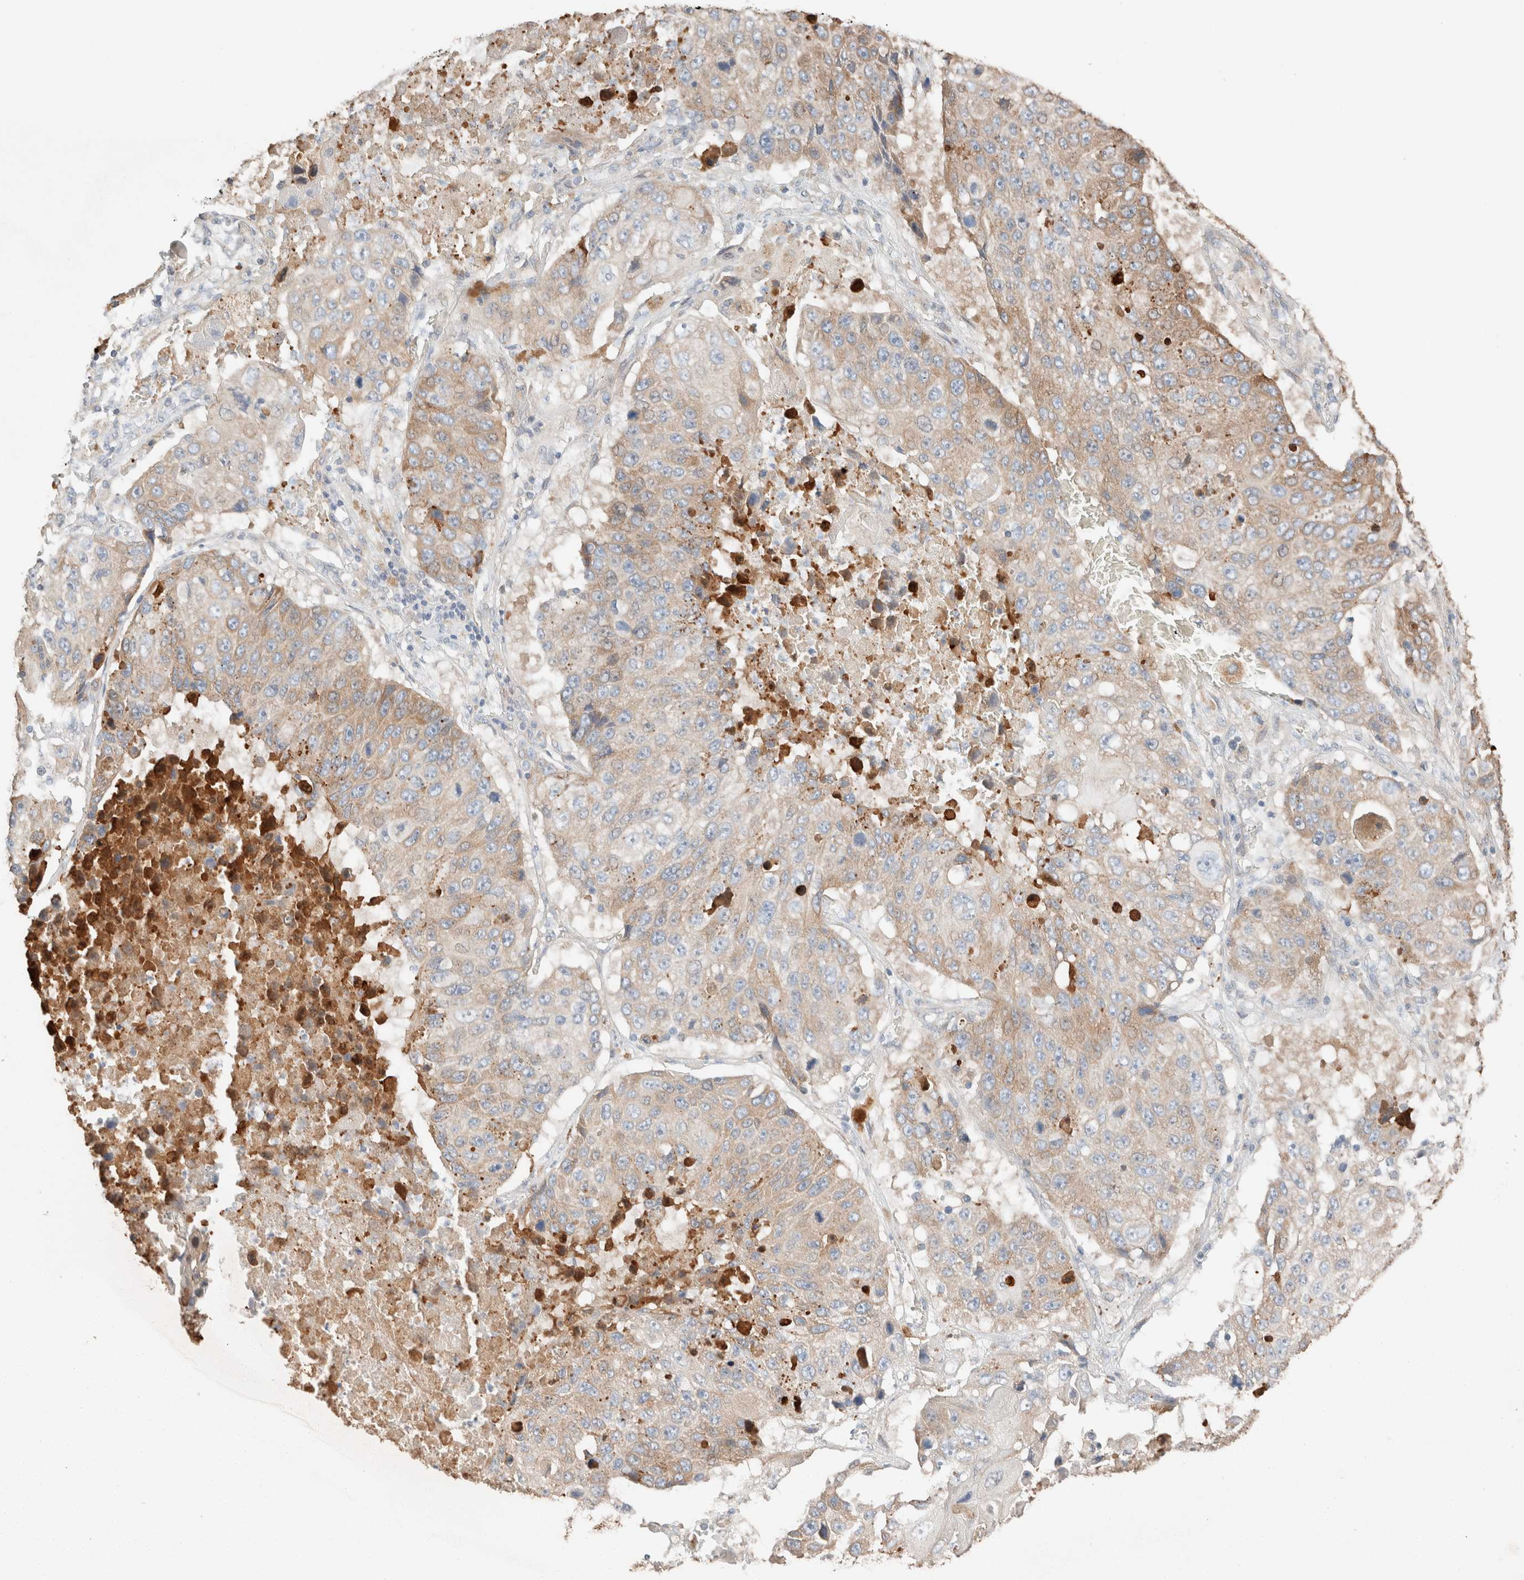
{"staining": {"intensity": "weak", "quantity": ">75%", "location": "cytoplasmic/membranous"}, "tissue": "lung cancer", "cell_type": "Tumor cells", "image_type": "cancer", "snomed": [{"axis": "morphology", "description": "Squamous cell carcinoma, NOS"}, {"axis": "topography", "description": "Lung"}], "caption": "The micrograph shows staining of squamous cell carcinoma (lung), revealing weak cytoplasmic/membranous protein expression (brown color) within tumor cells.", "gene": "TUBD1", "patient": {"sex": "male", "age": 61}}